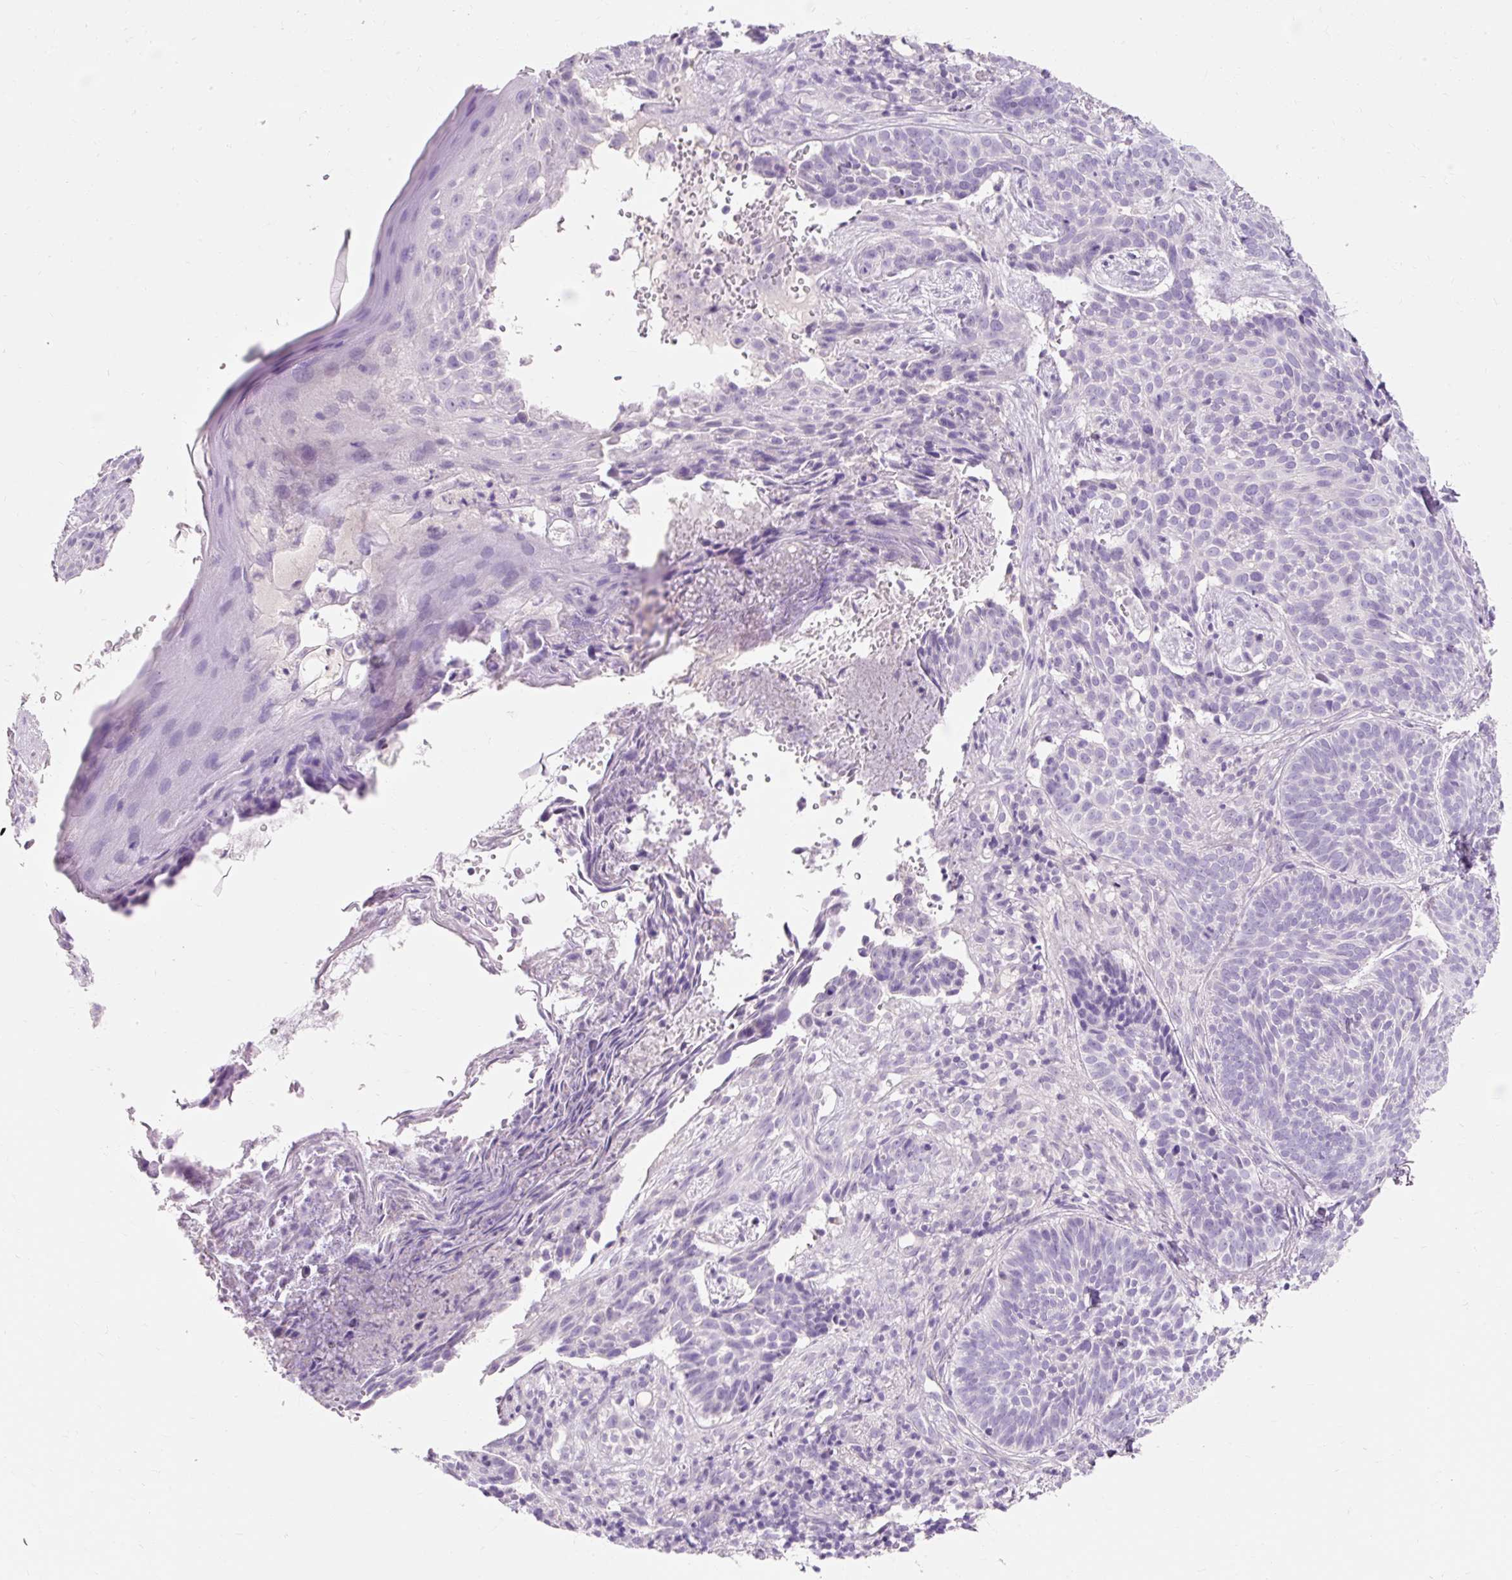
{"staining": {"intensity": "negative", "quantity": "none", "location": "none"}, "tissue": "skin cancer", "cell_type": "Tumor cells", "image_type": "cancer", "snomed": [{"axis": "morphology", "description": "Basal cell carcinoma"}, {"axis": "topography", "description": "Skin"}], "caption": "Skin basal cell carcinoma was stained to show a protein in brown. There is no significant positivity in tumor cells. (DAB (3,3'-diaminobenzidine) immunohistochemistry (IHC) with hematoxylin counter stain).", "gene": "TMEM213", "patient": {"sex": "male", "age": 70}}